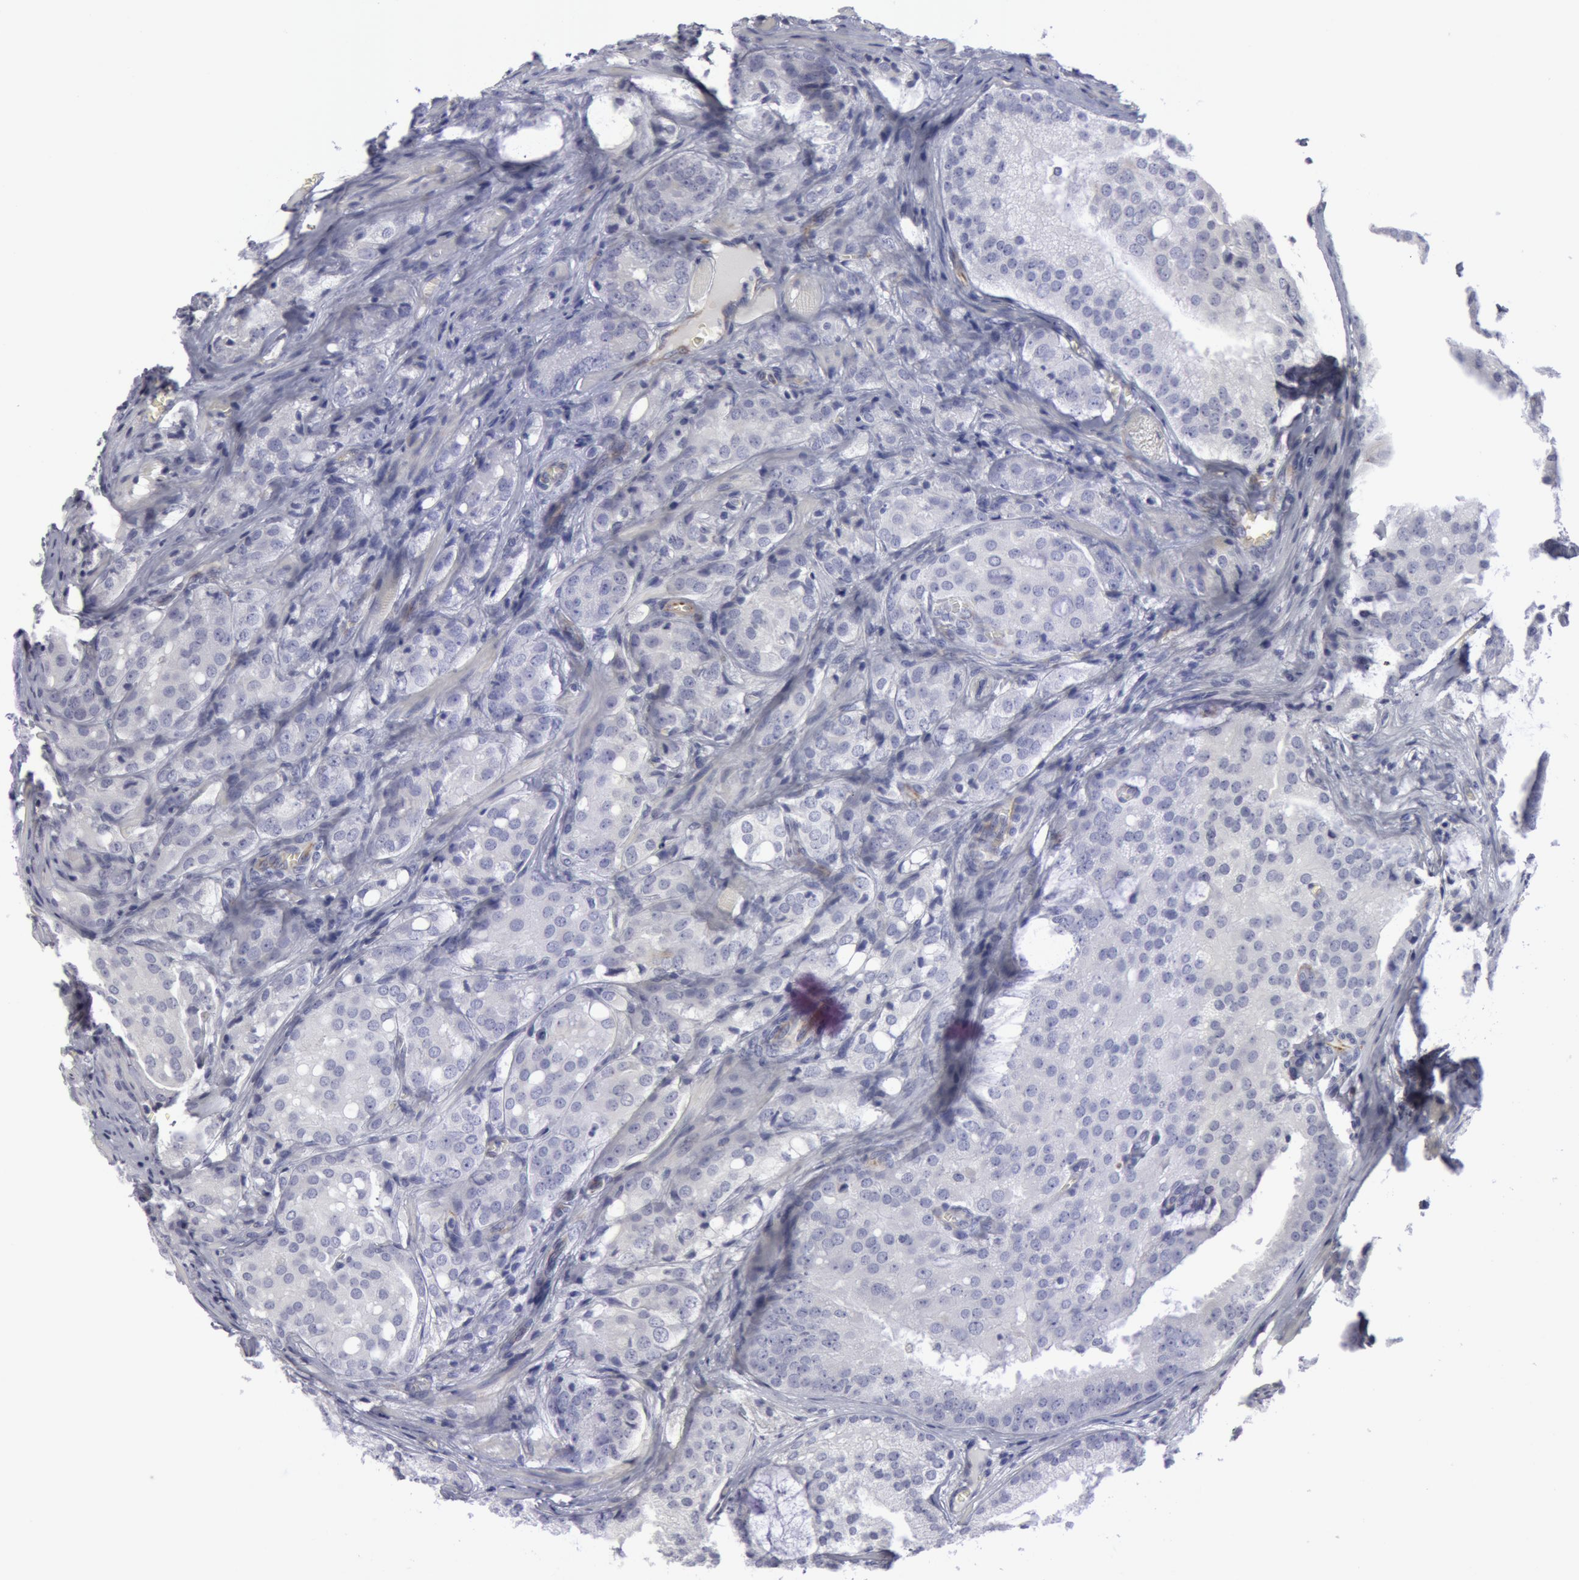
{"staining": {"intensity": "negative", "quantity": "none", "location": "none"}, "tissue": "prostate cancer", "cell_type": "Tumor cells", "image_type": "cancer", "snomed": [{"axis": "morphology", "description": "Adenocarcinoma, Medium grade"}, {"axis": "topography", "description": "Prostate"}], "caption": "Image shows no protein expression in tumor cells of prostate cancer tissue.", "gene": "SMC1B", "patient": {"sex": "male", "age": 60}}